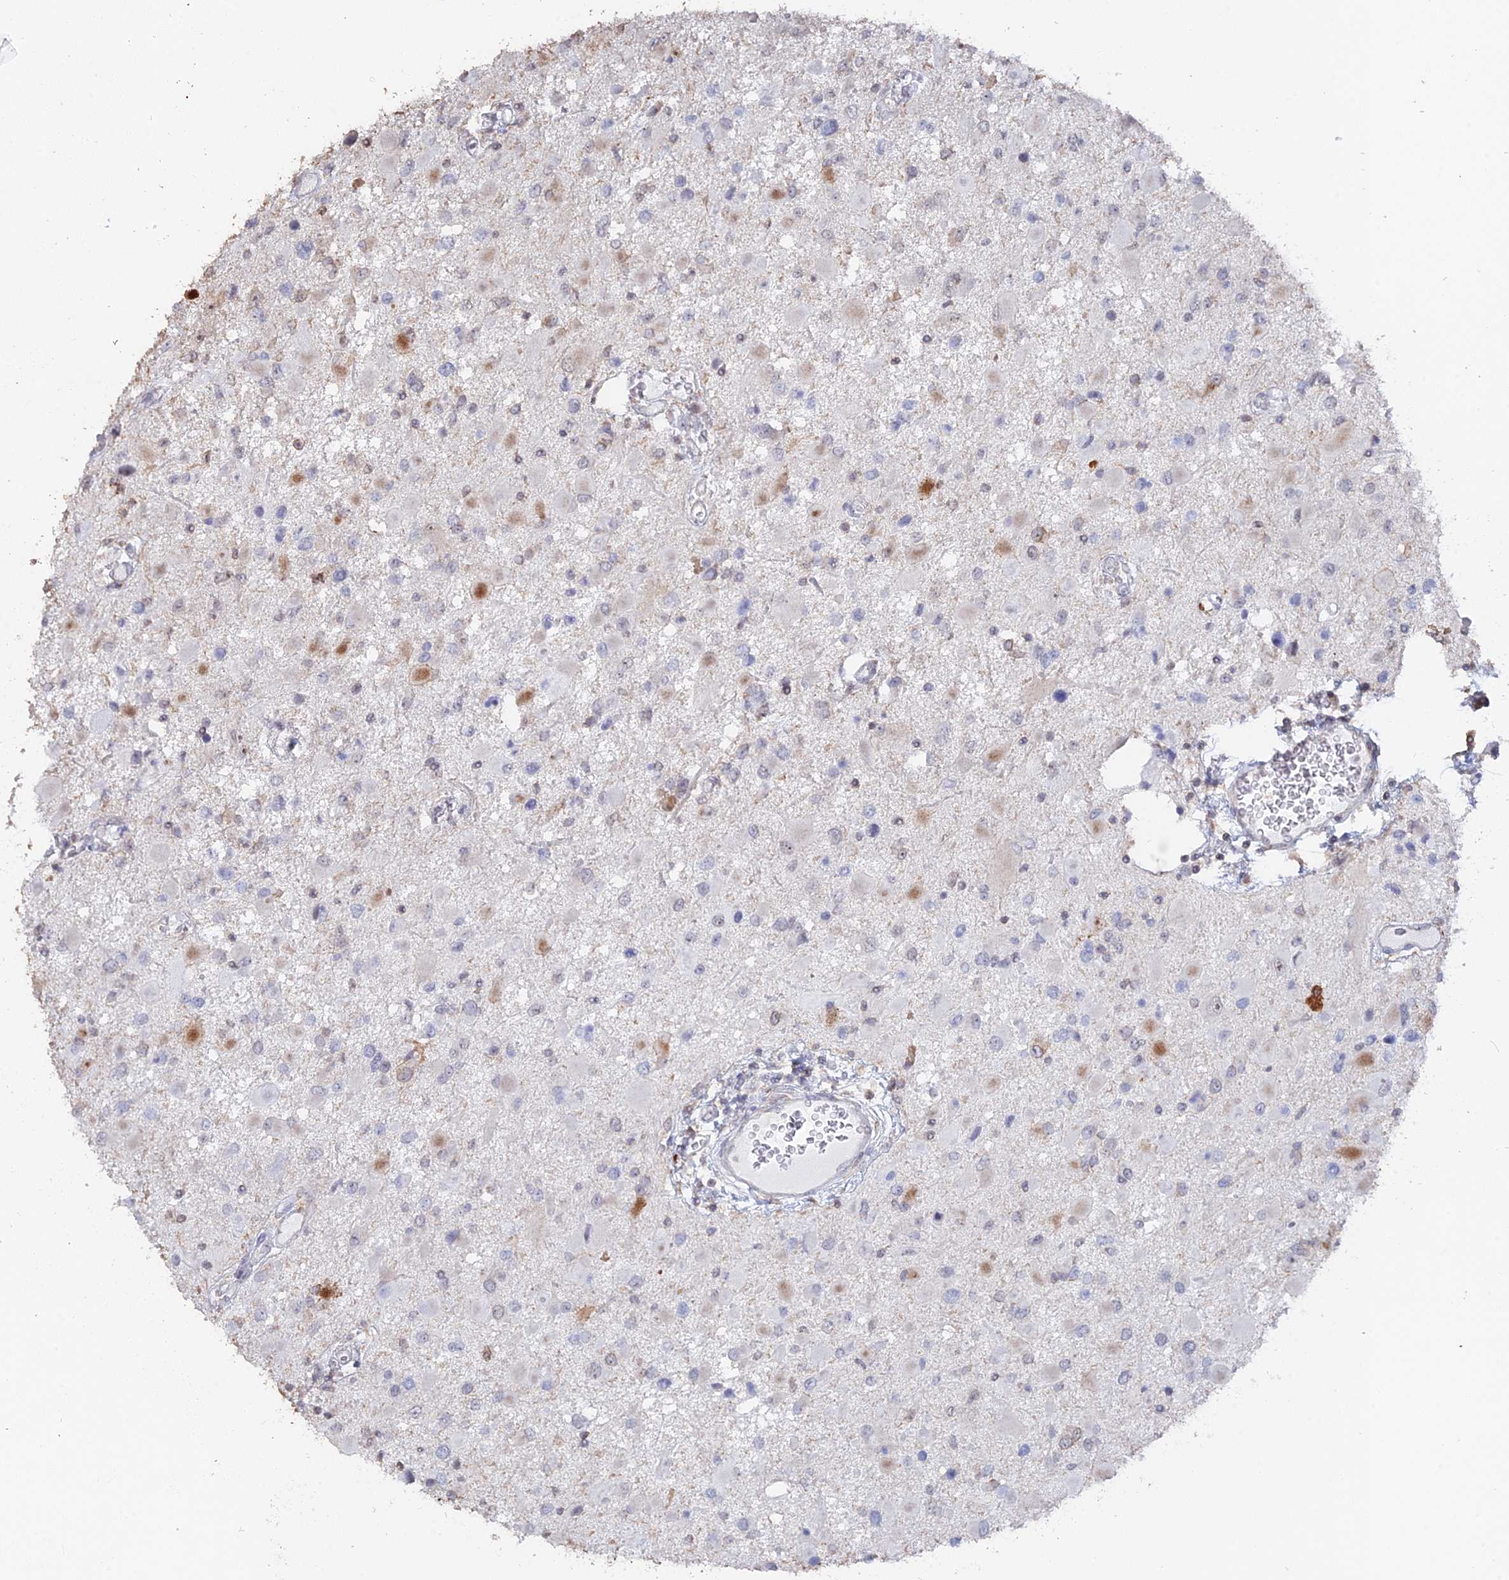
{"staining": {"intensity": "negative", "quantity": "none", "location": "none"}, "tissue": "glioma", "cell_type": "Tumor cells", "image_type": "cancer", "snomed": [{"axis": "morphology", "description": "Glioma, malignant, High grade"}, {"axis": "topography", "description": "Brain"}], "caption": "Tumor cells are negative for protein expression in human malignant glioma (high-grade). (Immunohistochemistry, brightfield microscopy, high magnification).", "gene": "SEMG2", "patient": {"sex": "male", "age": 53}}